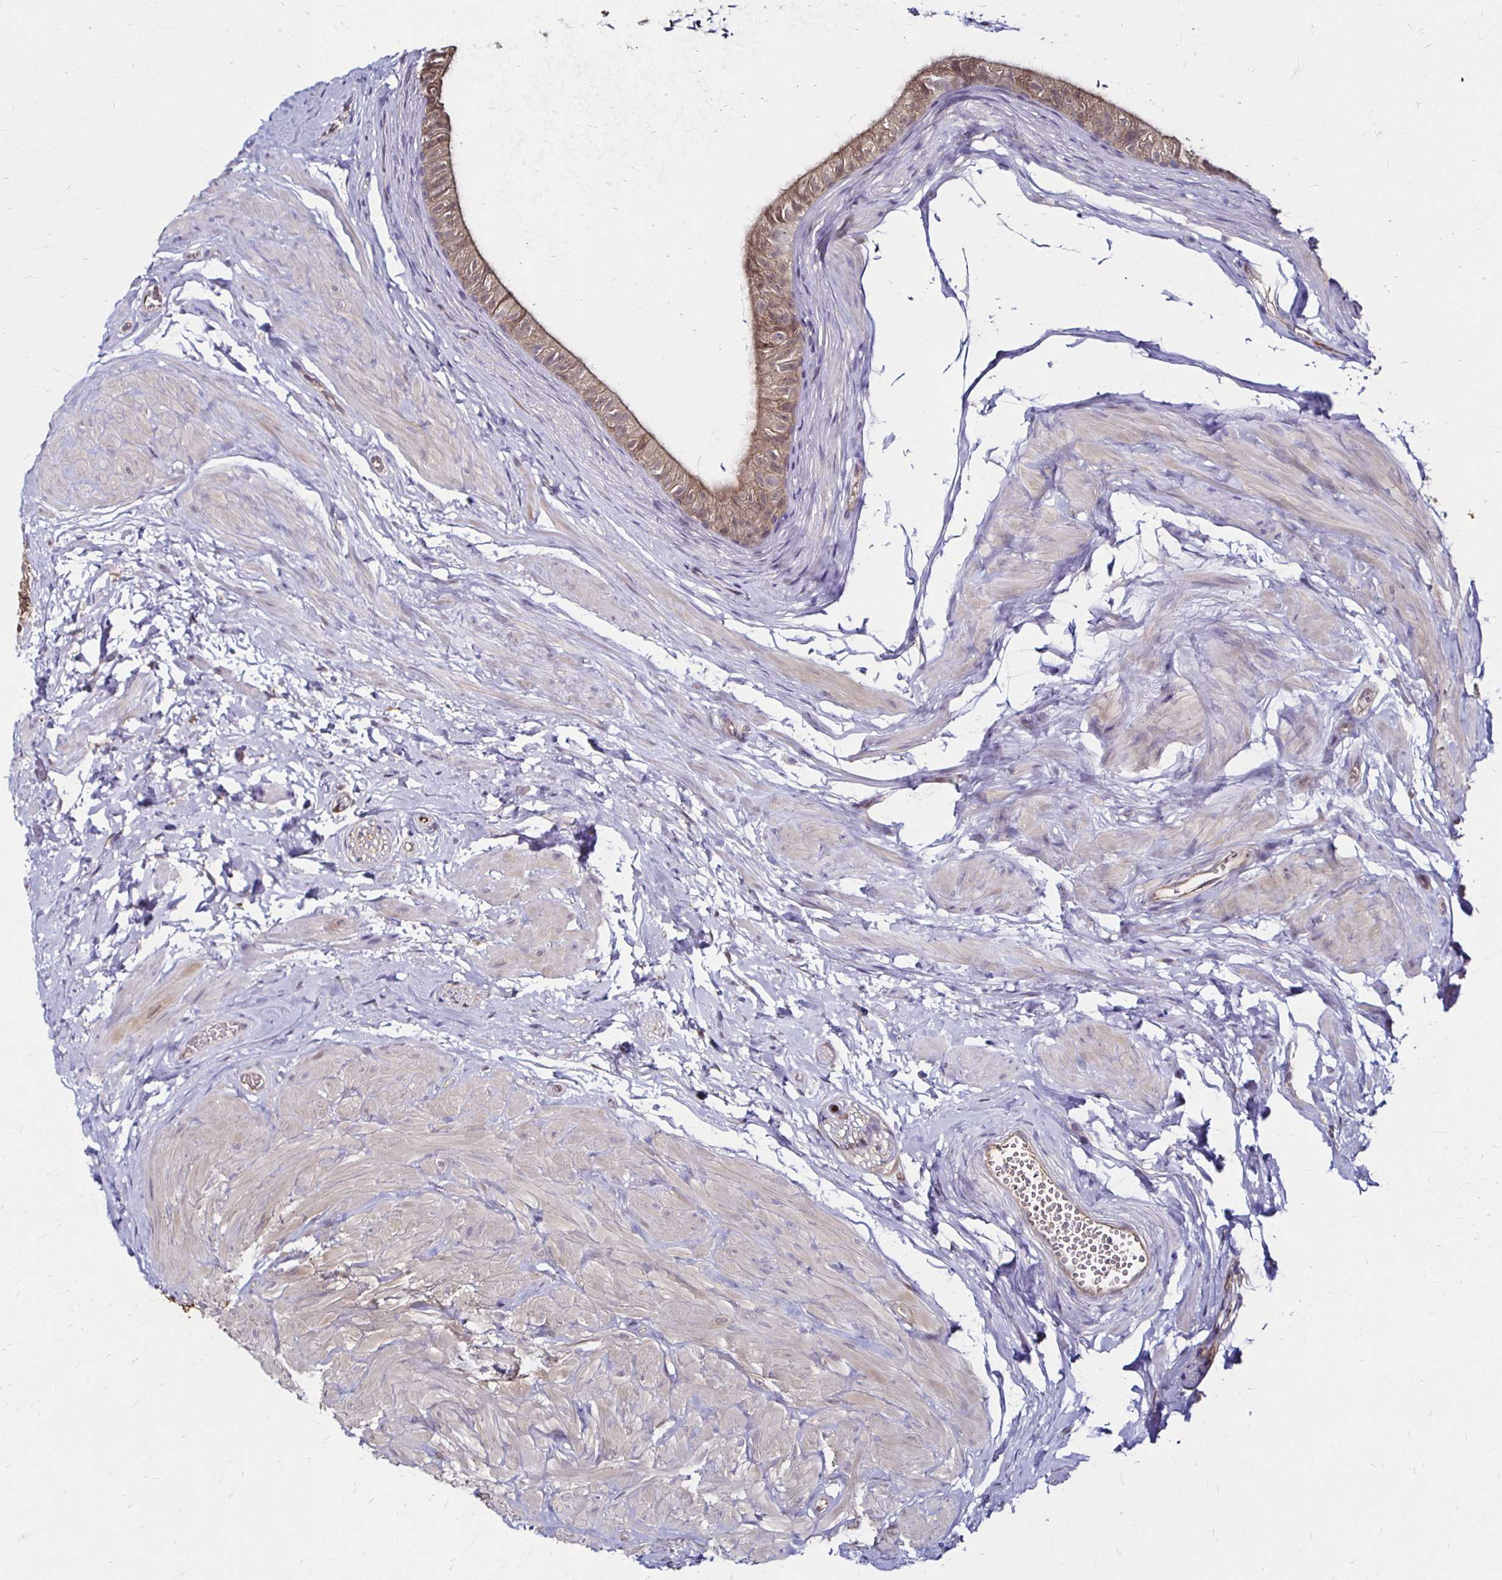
{"staining": {"intensity": "weak", "quantity": "25%-75%", "location": "cytoplasmic/membranous"}, "tissue": "epididymis", "cell_type": "Glandular cells", "image_type": "normal", "snomed": [{"axis": "morphology", "description": "Normal tissue, NOS"}, {"axis": "topography", "description": "Epididymis, spermatic cord, NOS"}, {"axis": "topography", "description": "Epididymis"}, {"axis": "topography", "description": "Peripheral nerve tissue"}], "caption": "Immunohistochemistry of benign human epididymis demonstrates low levels of weak cytoplasmic/membranous positivity in approximately 25%-75% of glandular cells. (Stains: DAB in brown, nuclei in blue, Microscopy: brightfield microscopy at high magnification).", "gene": "TXN", "patient": {"sex": "male", "age": 29}}